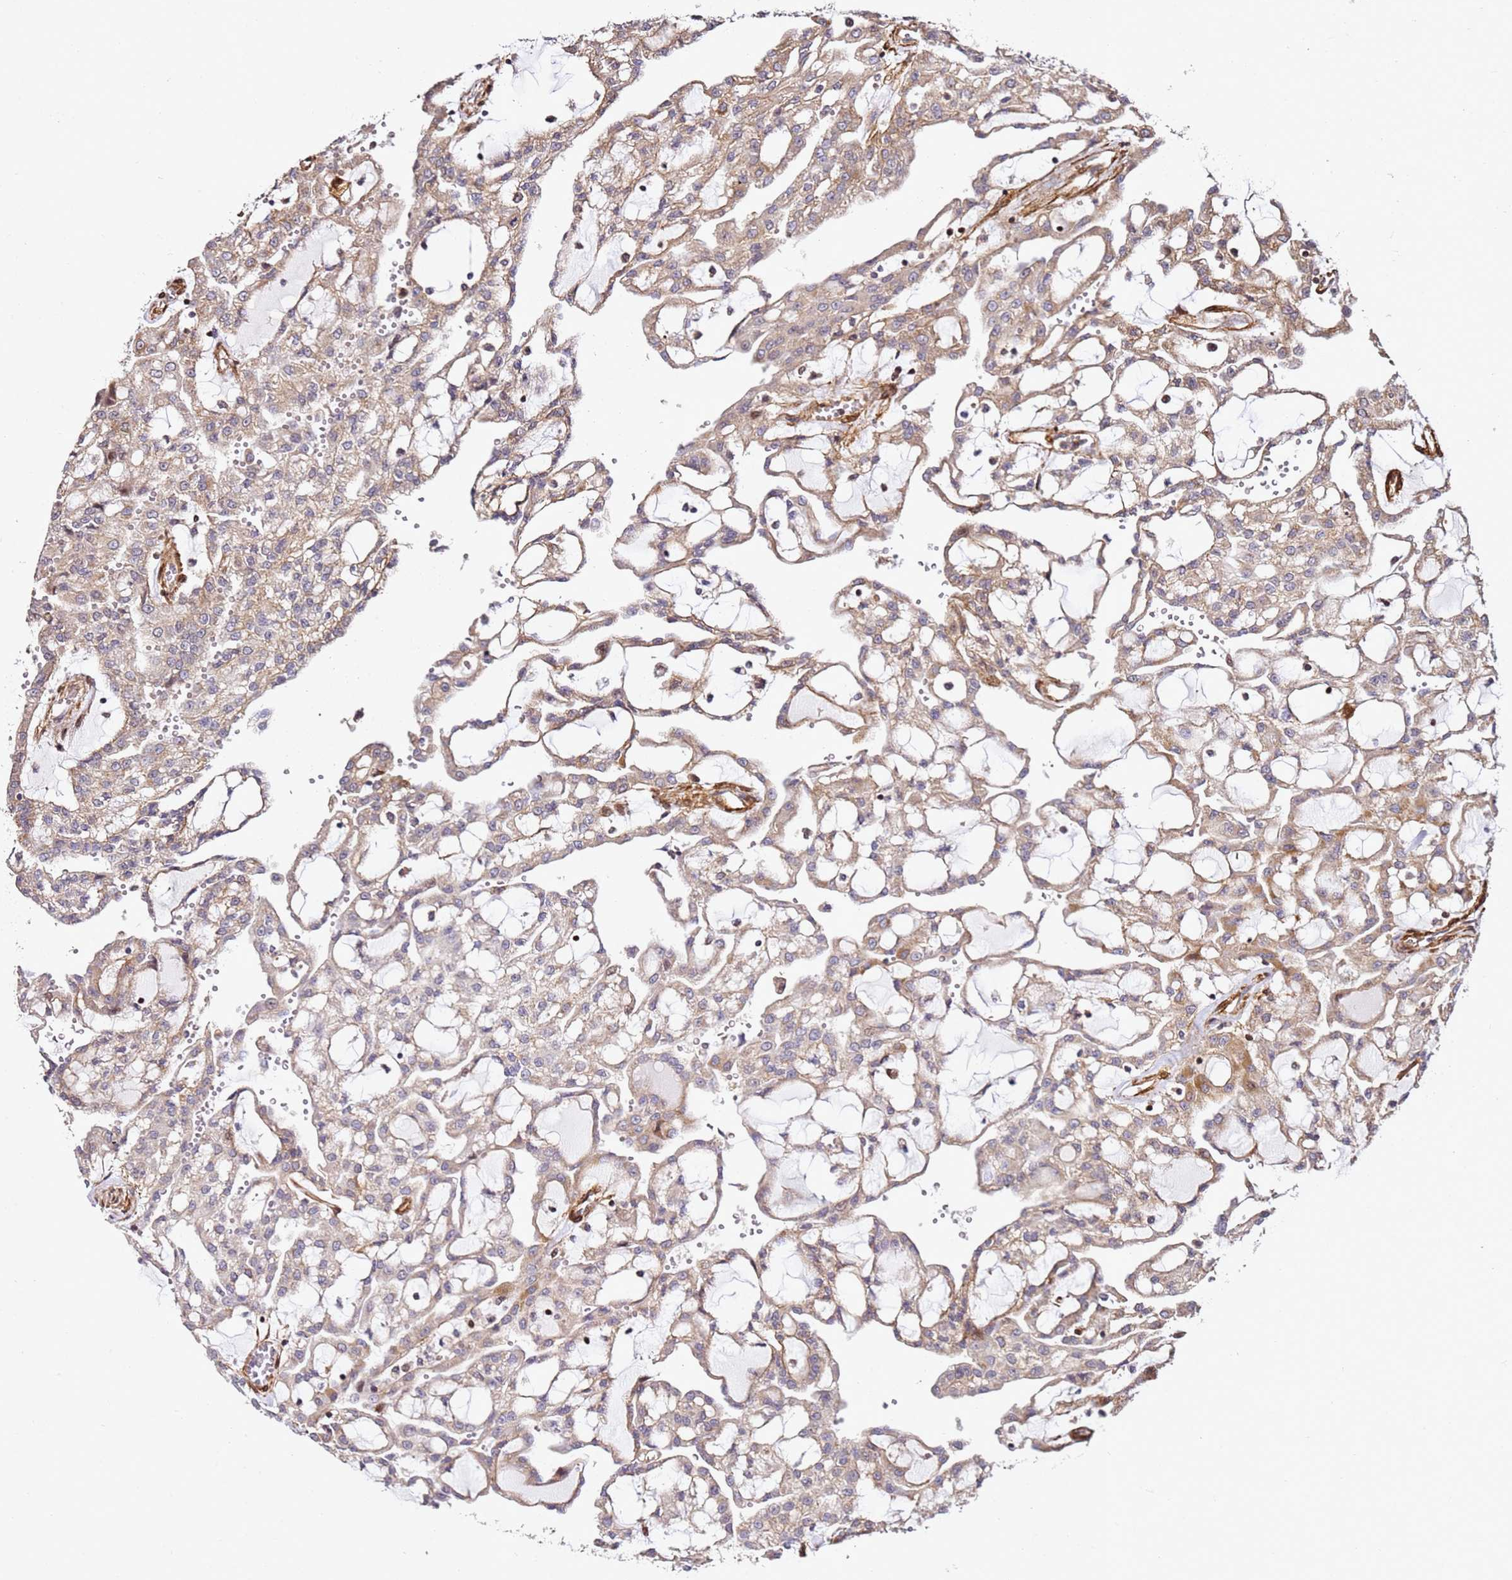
{"staining": {"intensity": "weak", "quantity": "25%-75%", "location": "cytoplasmic/membranous"}, "tissue": "renal cancer", "cell_type": "Tumor cells", "image_type": "cancer", "snomed": [{"axis": "morphology", "description": "Adenocarcinoma, NOS"}, {"axis": "topography", "description": "Kidney"}], "caption": "Renal adenocarcinoma was stained to show a protein in brown. There is low levels of weak cytoplasmic/membranous positivity in approximately 25%-75% of tumor cells.", "gene": "ZNF296", "patient": {"sex": "male", "age": 63}}